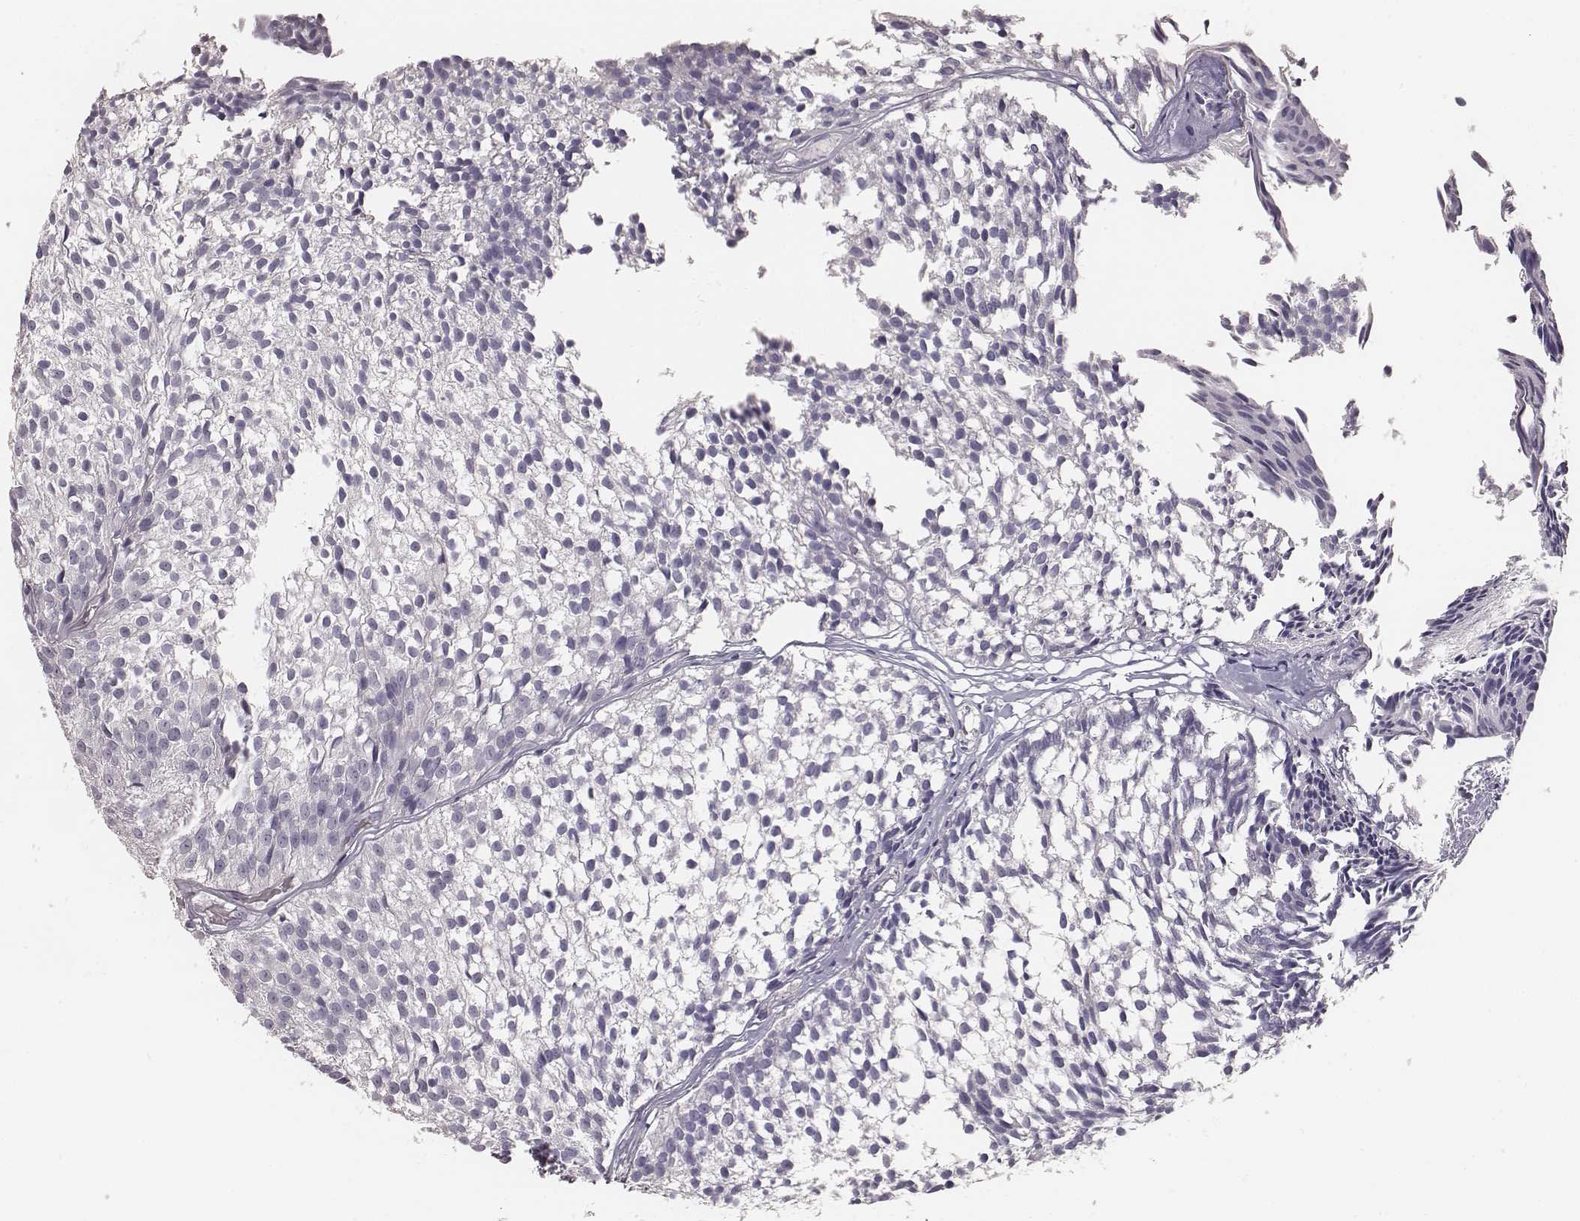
{"staining": {"intensity": "negative", "quantity": "none", "location": "none"}, "tissue": "urothelial cancer", "cell_type": "Tumor cells", "image_type": "cancer", "snomed": [{"axis": "morphology", "description": "Urothelial carcinoma, Low grade"}, {"axis": "topography", "description": "Urinary bladder"}], "caption": "Protein analysis of urothelial cancer shows no significant positivity in tumor cells.", "gene": "MYH6", "patient": {"sex": "male", "age": 63}}